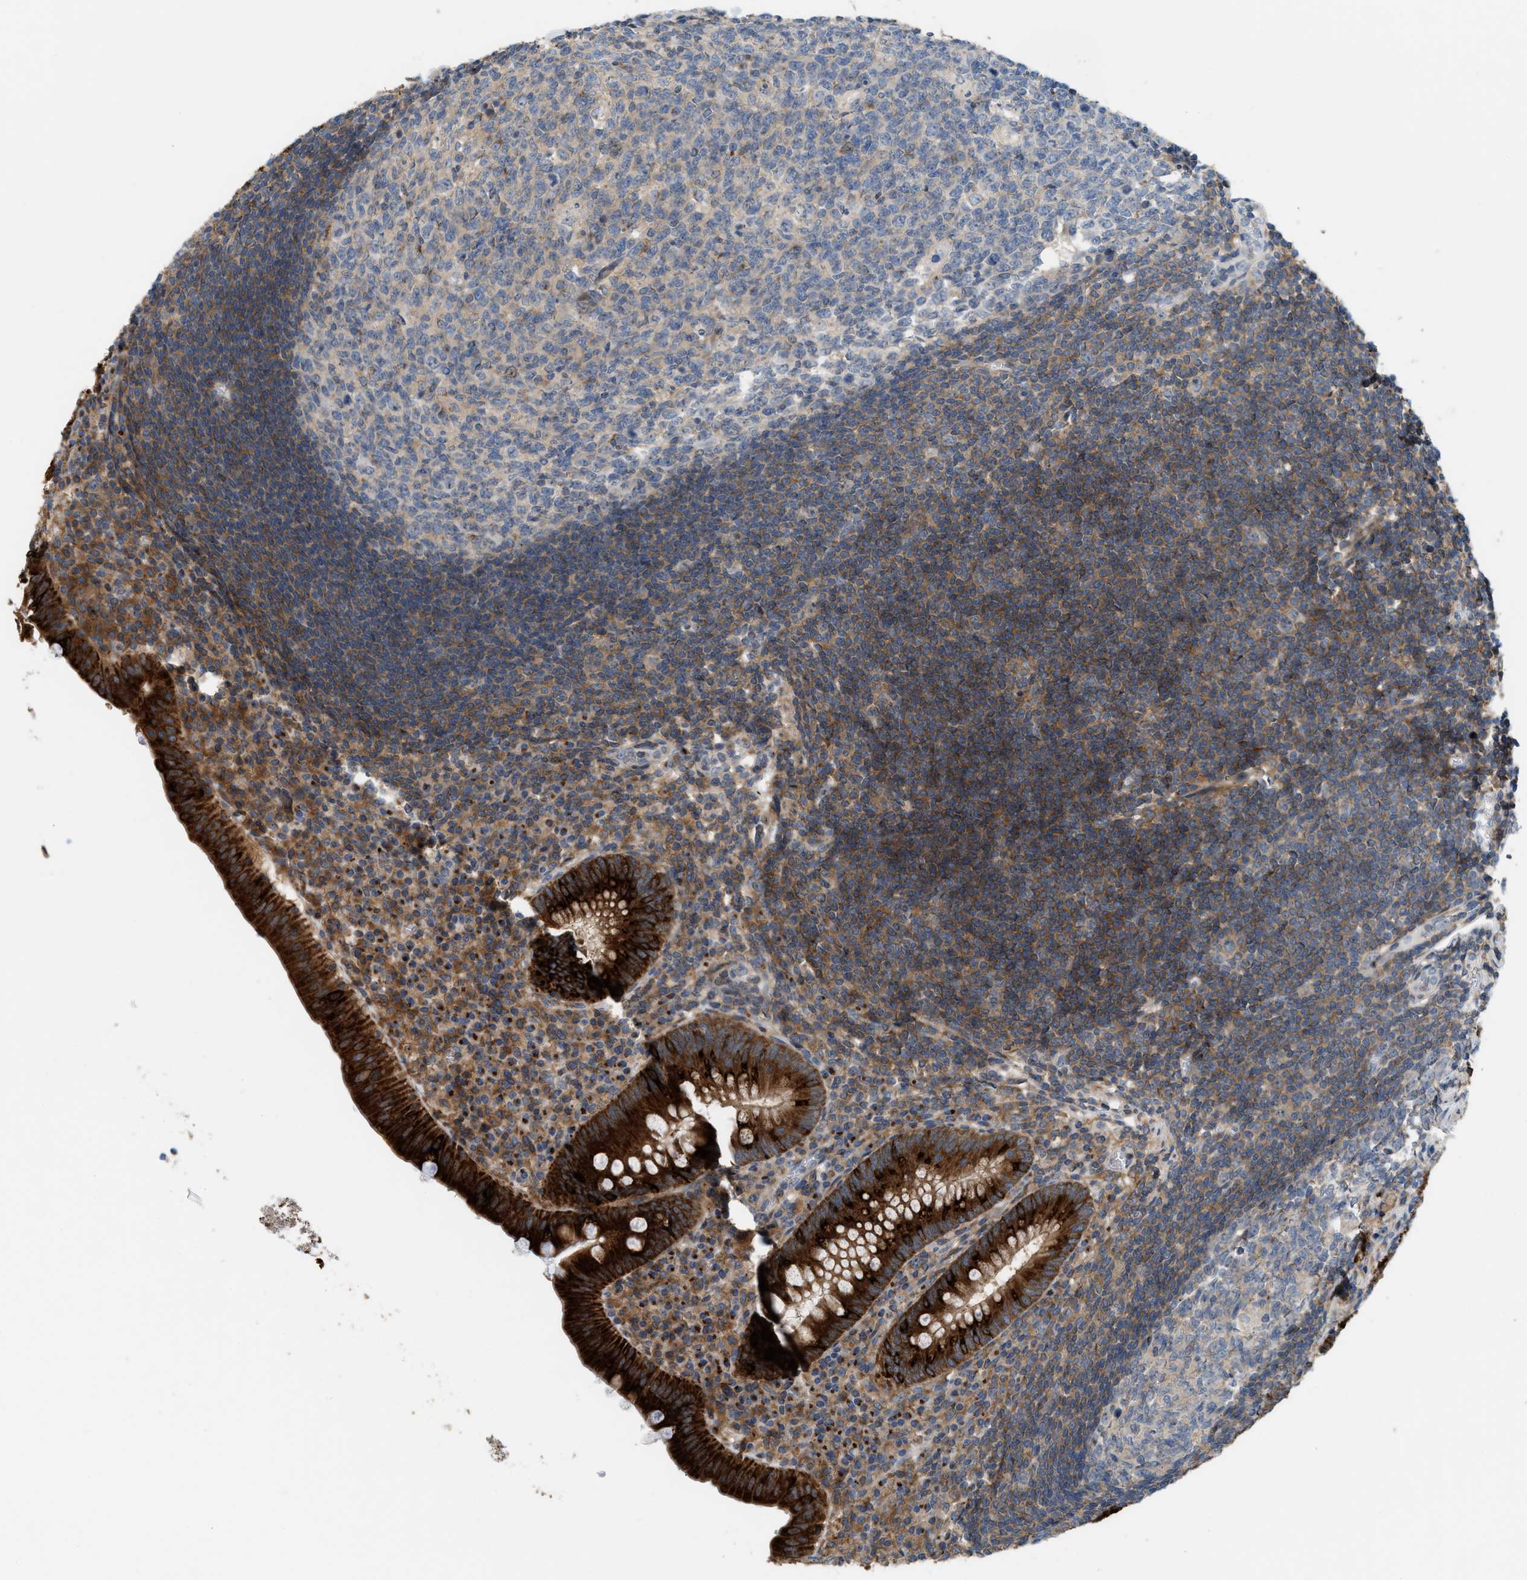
{"staining": {"intensity": "strong", "quantity": ">75%", "location": "cytoplasmic/membranous"}, "tissue": "appendix", "cell_type": "Glandular cells", "image_type": "normal", "snomed": [{"axis": "morphology", "description": "Normal tissue, NOS"}, {"axis": "topography", "description": "Appendix"}], "caption": "Immunohistochemistry (DAB (3,3'-diaminobenzidine)) staining of unremarkable appendix exhibits strong cytoplasmic/membranous protein expression in about >75% of glandular cells. (brown staining indicates protein expression, while blue staining denotes nuclei).", "gene": "DIPK1A", "patient": {"sex": "male", "age": 56}}